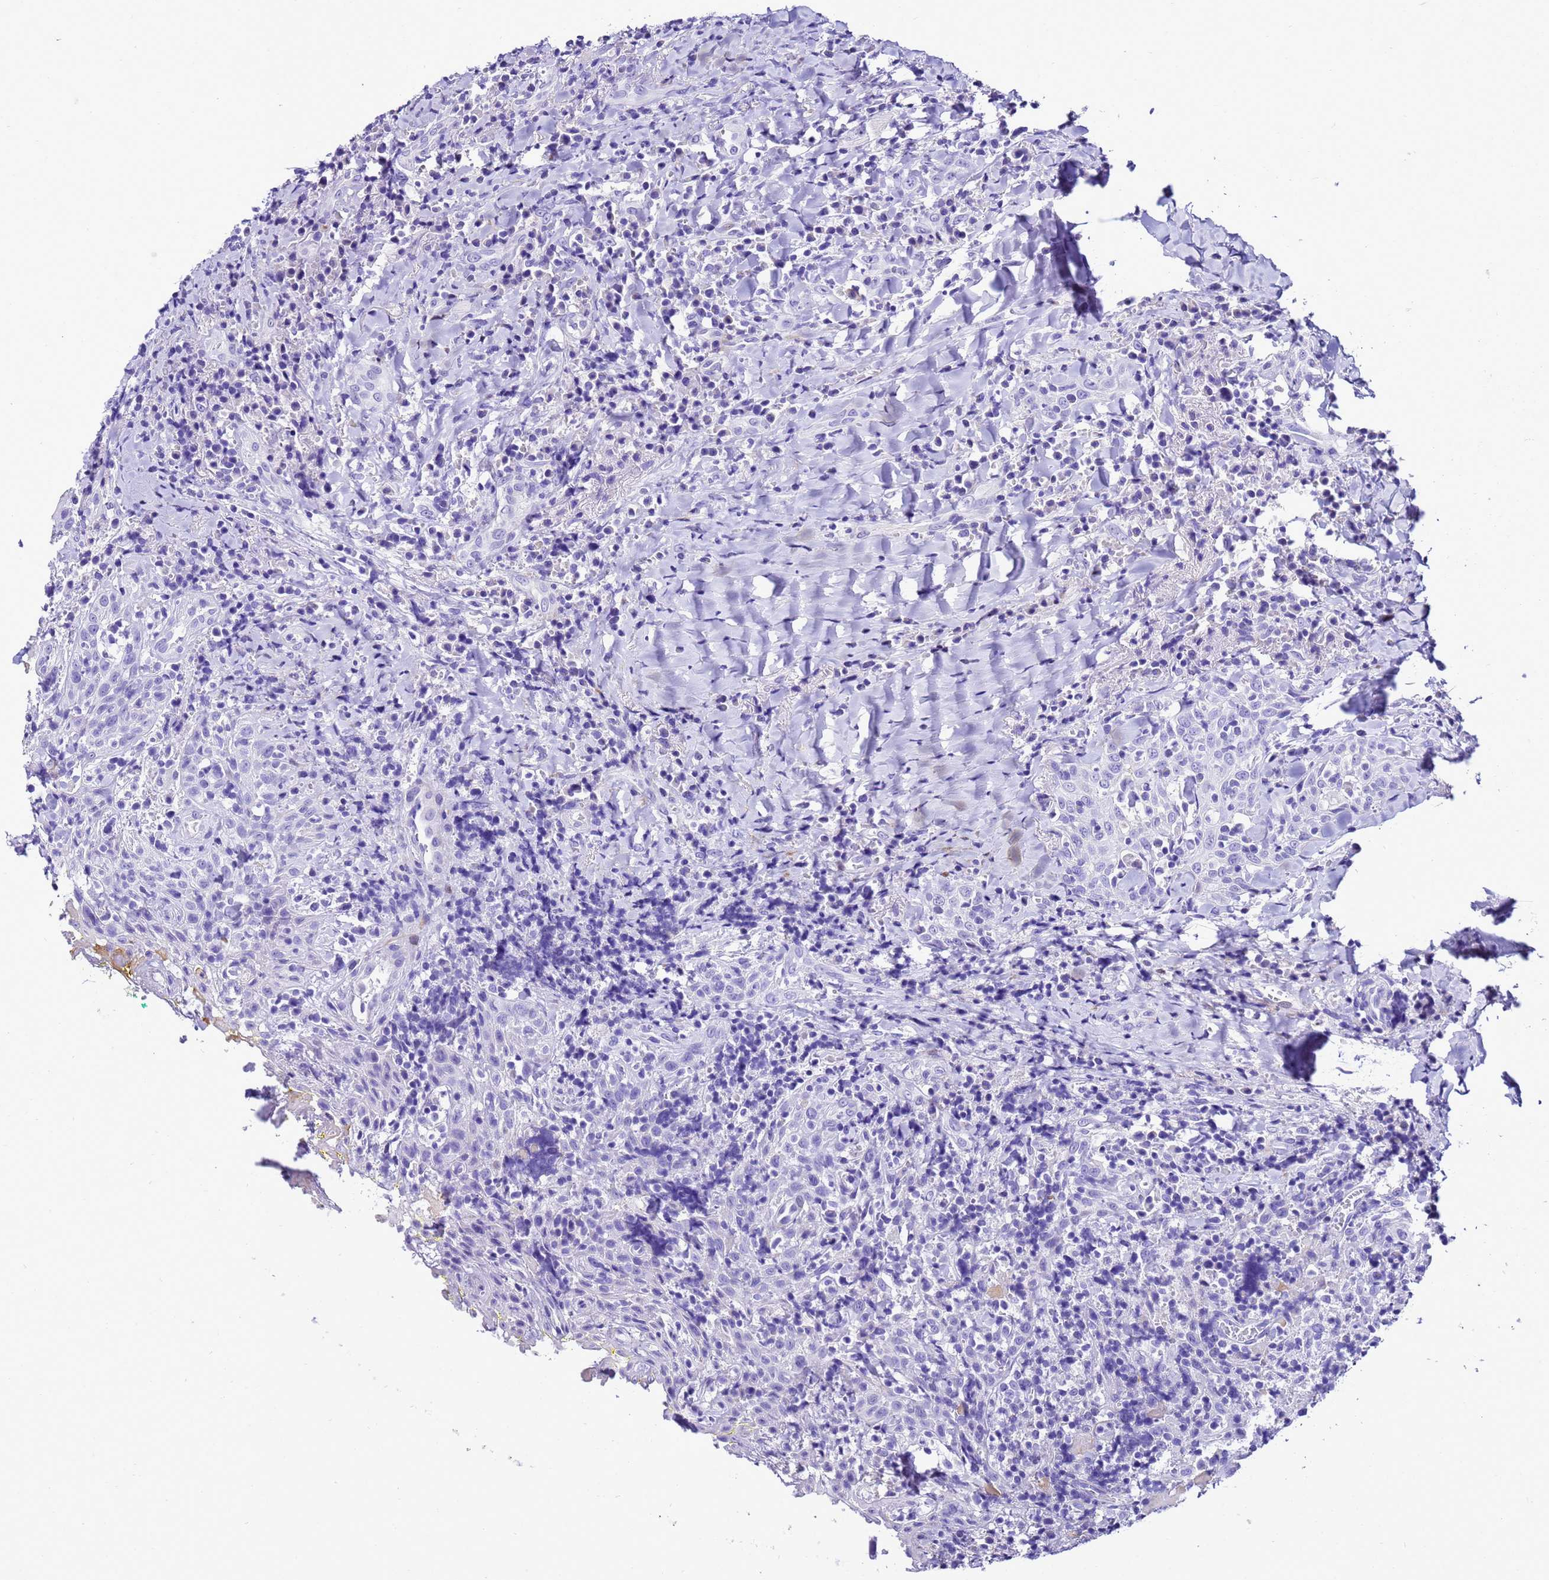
{"staining": {"intensity": "negative", "quantity": "none", "location": "none"}, "tissue": "head and neck cancer", "cell_type": "Tumor cells", "image_type": "cancer", "snomed": [{"axis": "morphology", "description": "Squamous cell carcinoma, NOS"}, {"axis": "topography", "description": "Head-Neck"}], "caption": "Immunohistochemistry of human head and neck squamous cell carcinoma displays no staining in tumor cells. (DAB immunohistochemistry (IHC) with hematoxylin counter stain).", "gene": "UGT2B10", "patient": {"sex": "female", "age": 70}}